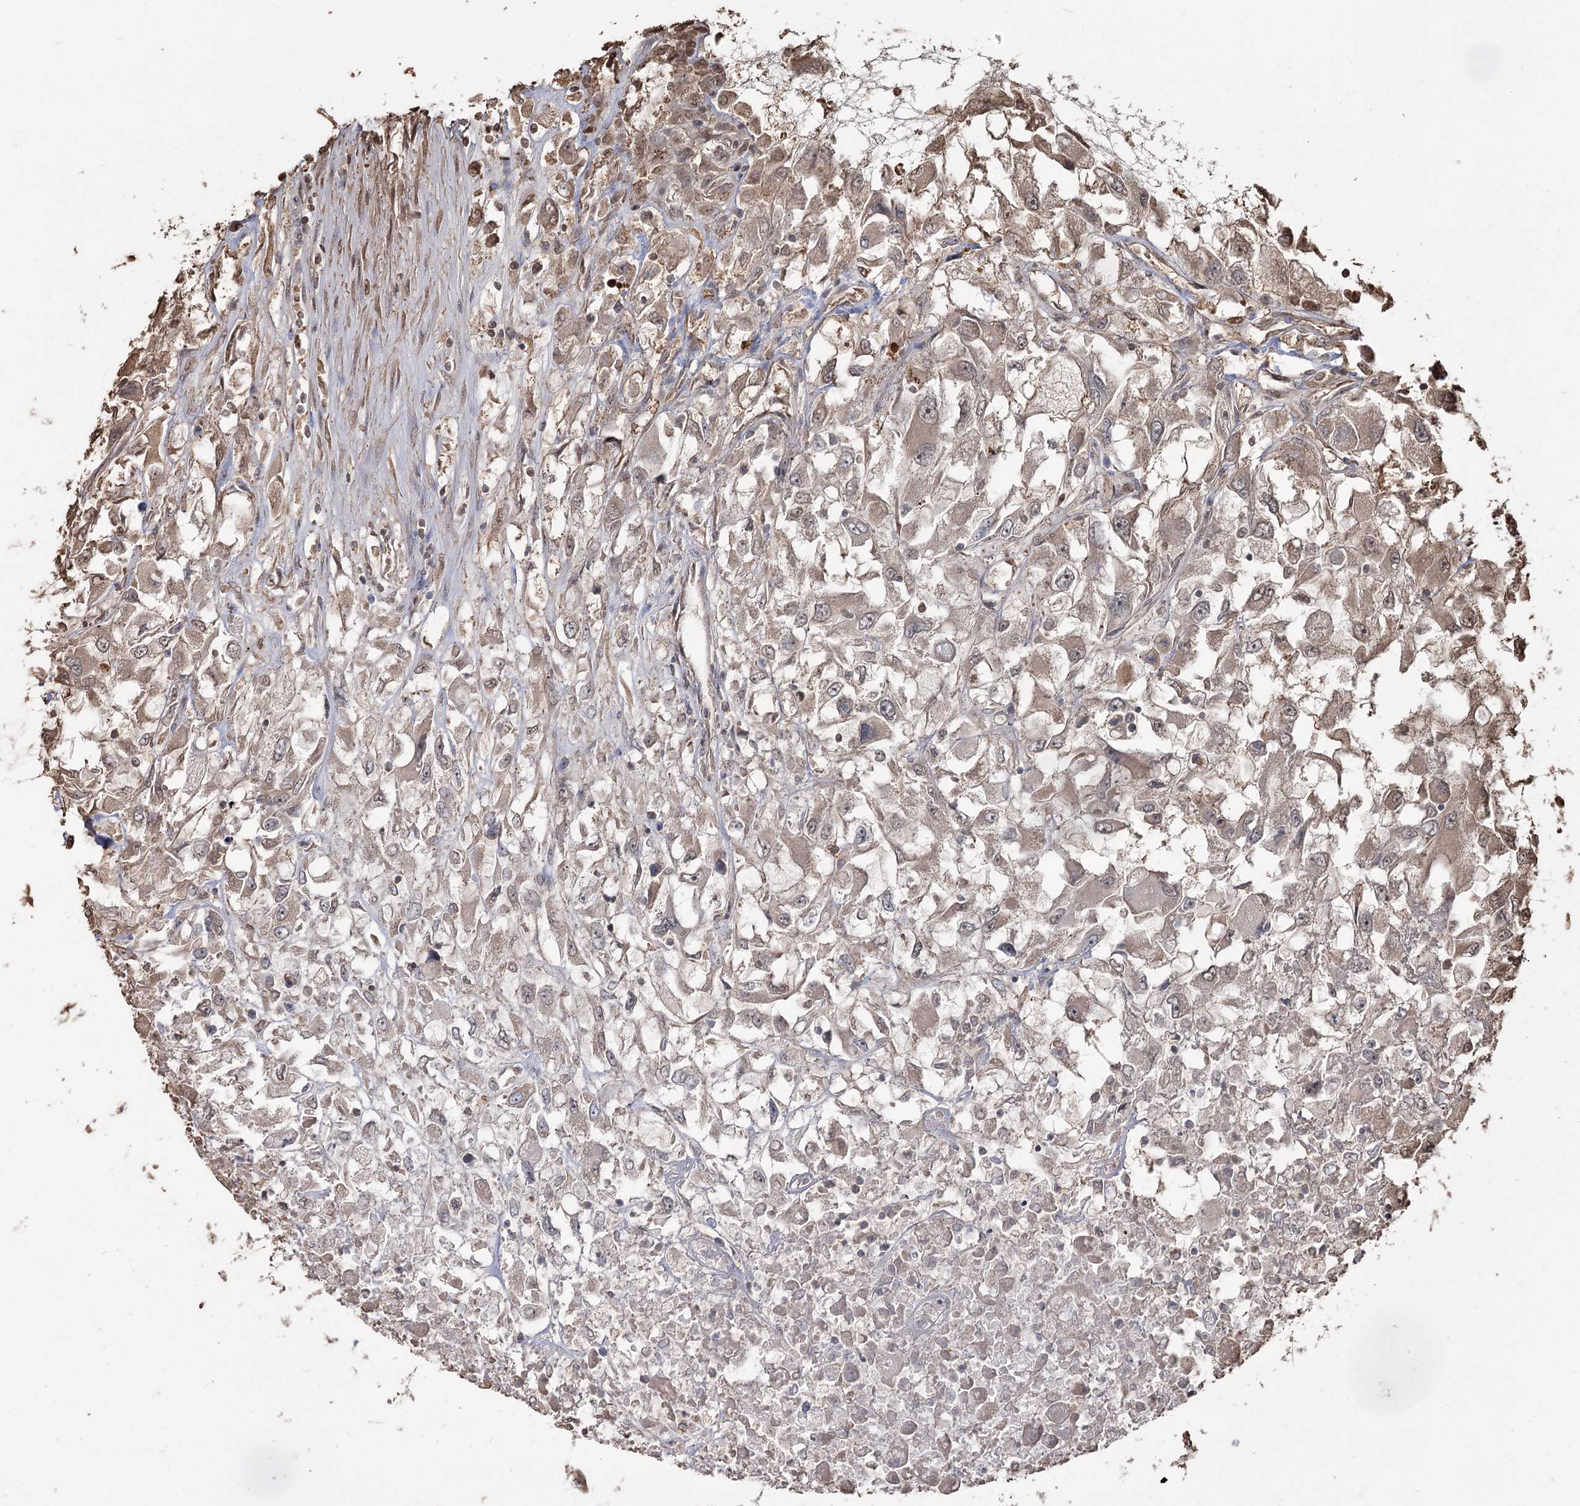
{"staining": {"intensity": "moderate", "quantity": "<25%", "location": "cytoplasmic/membranous"}, "tissue": "renal cancer", "cell_type": "Tumor cells", "image_type": "cancer", "snomed": [{"axis": "morphology", "description": "Adenocarcinoma, NOS"}, {"axis": "topography", "description": "Kidney"}], "caption": "This micrograph exhibits immunohistochemistry (IHC) staining of renal adenocarcinoma, with low moderate cytoplasmic/membranous positivity in approximately <25% of tumor cells.", "gene": "PLCH1", "patient": {"sex": "female", "age": 52}}